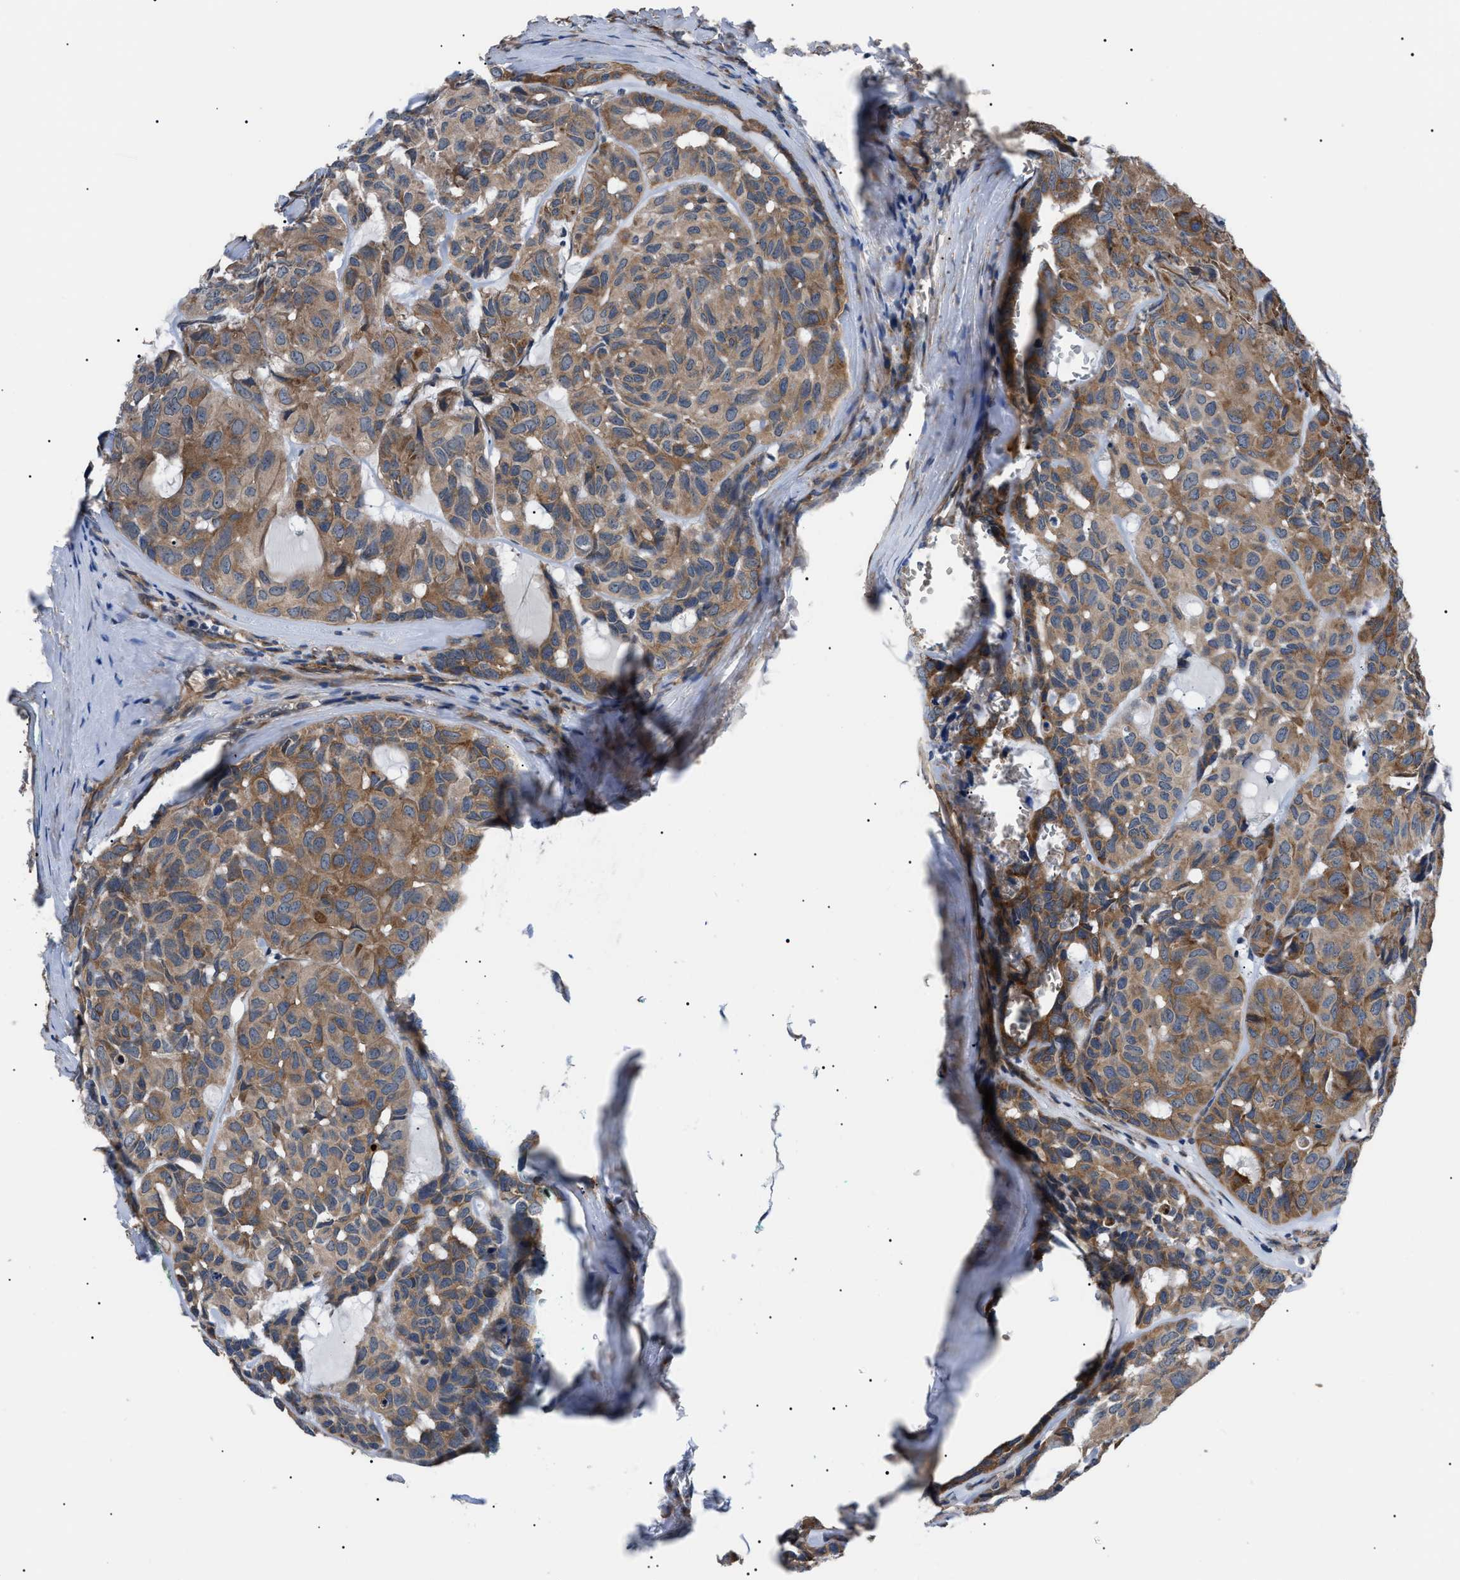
{"staining": {"intensity": "moderate", "quantity": ">75%", "location": "cytoplasmic/membranous"}, "tissue": "head and neck cancer", "cell_type": "Tumor cells", "image_type": "cancer", "snomed": [{"axis": "morphology", "description": "Adenocarcinoma, NOS"}, {"axis": "topography", "description": "Salivary gland, NOS"}, {"axis": "topography", "description": "Head-Neck"}], "caption": "An immunohistochemistry (IHC) photomicrograph of neoplastic tissue is shown. Protein staining in brown labels moderate cytoplasmic/membranous positivity in head and neck cancer within tumor cells. (brown staining indicates protein expression, while blue staining denotes nuclei).", "gene": "MYO10", "patient": {"sex": "female", "age": 76}}